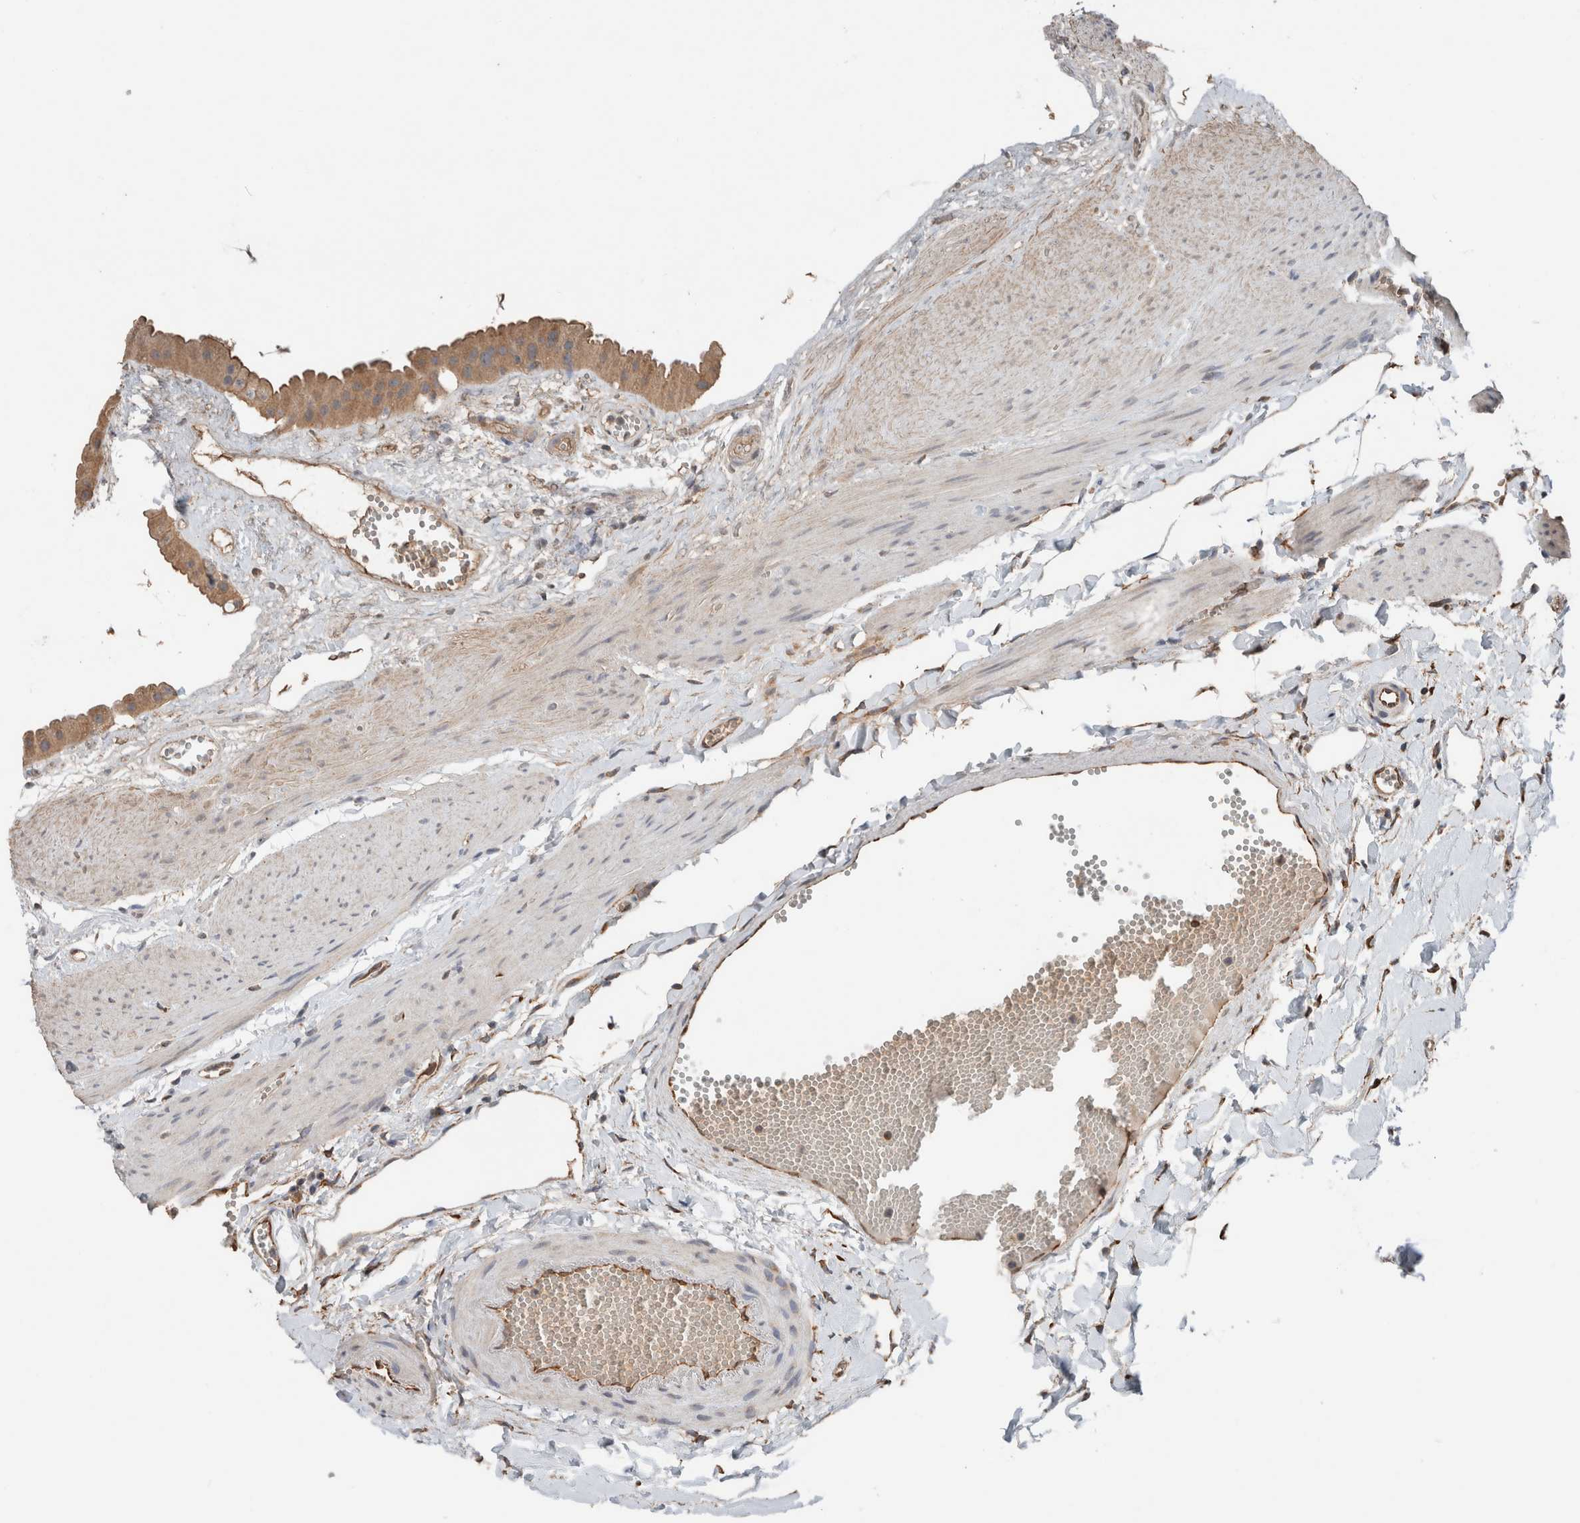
{"staining": {"intensity": "weak", "quantity": ">75%", "location": "cytoplasmic/membranous"}, "tissue": "gallbladder", "cell_type": "Glandular cells", "image_type": "normal", "snomed": [{"axis": "morphology", "description": "Normal tissue, NOS"}, {"axis": "topography", "description": "Gallbladder"}], "caption": "A high-resolution histopathology image shows immunohistochemistry staining of normal gallbladder, which reveals weak cytoplasmic/membranous expression in approximately >75% of glandular cells. Immunohistochemistry stains the protein of interest in brown and the nuclei are stained blue.", "gene": "ERAP2", "patient": {"sex": "female", "age": 64}}